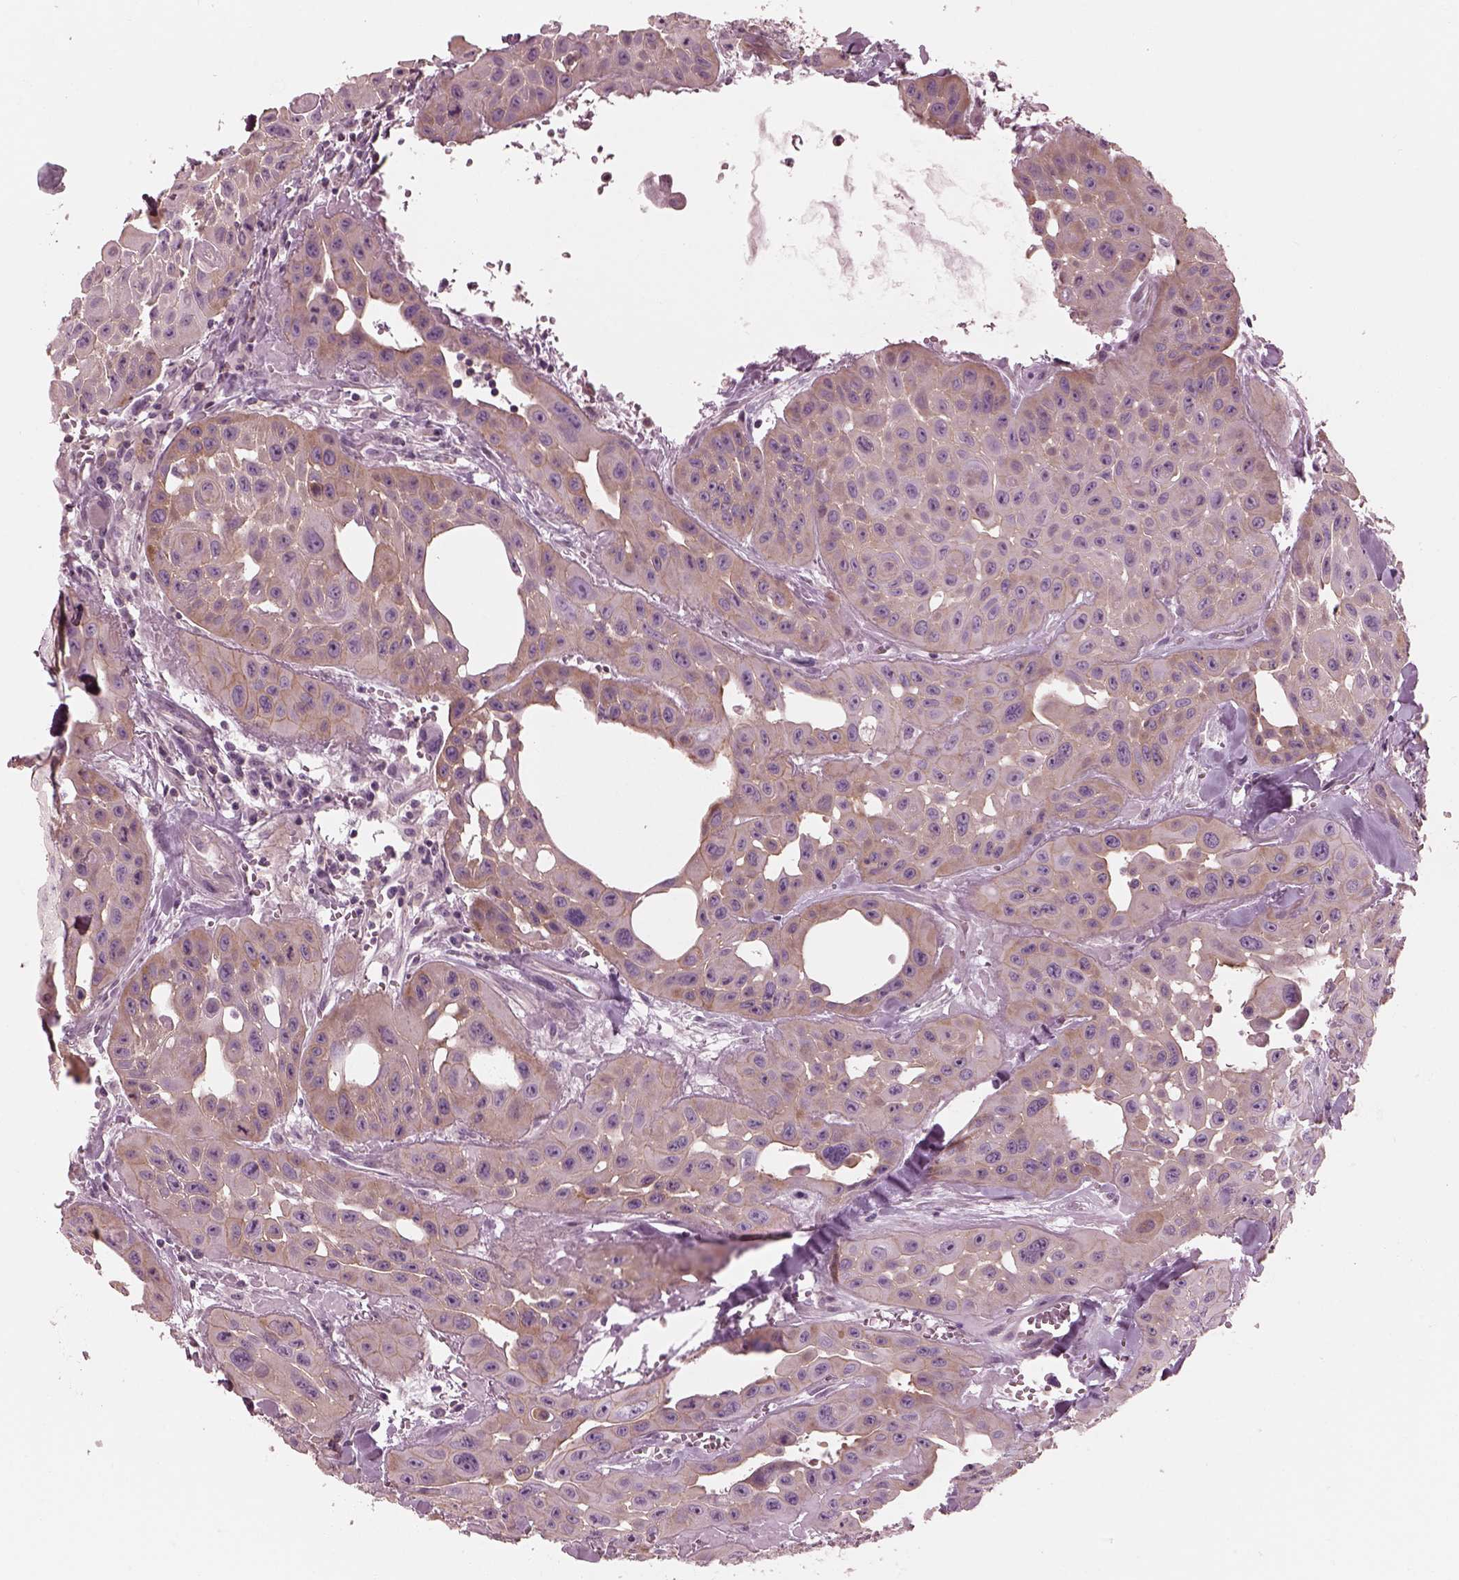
{"staining": {"intensity": "weak", "quantity": "25%-75%", "location": "cytoplasmic/membranous"}, "tissue": "head and neck cancer", "cell_type": "Tumor cells", "image_type": "cancer", "snomed": [{"axis": "morphology", "description": "Adenocarcinoma, NOS"}, {"axis": "topography", "description": "Head-Neck"}], "caption": "Adenocarcinoma (head and neck) stained with DAB IHC displays low levels of weak cytoplasmic/membranous expression in approximately 25%-75% of tumor cells. (brown staining indicates protein expression, while blue staining denotes nuclei).", "gene": "ELAPOR1", "patient": {"sex": "male", "age": 73}}